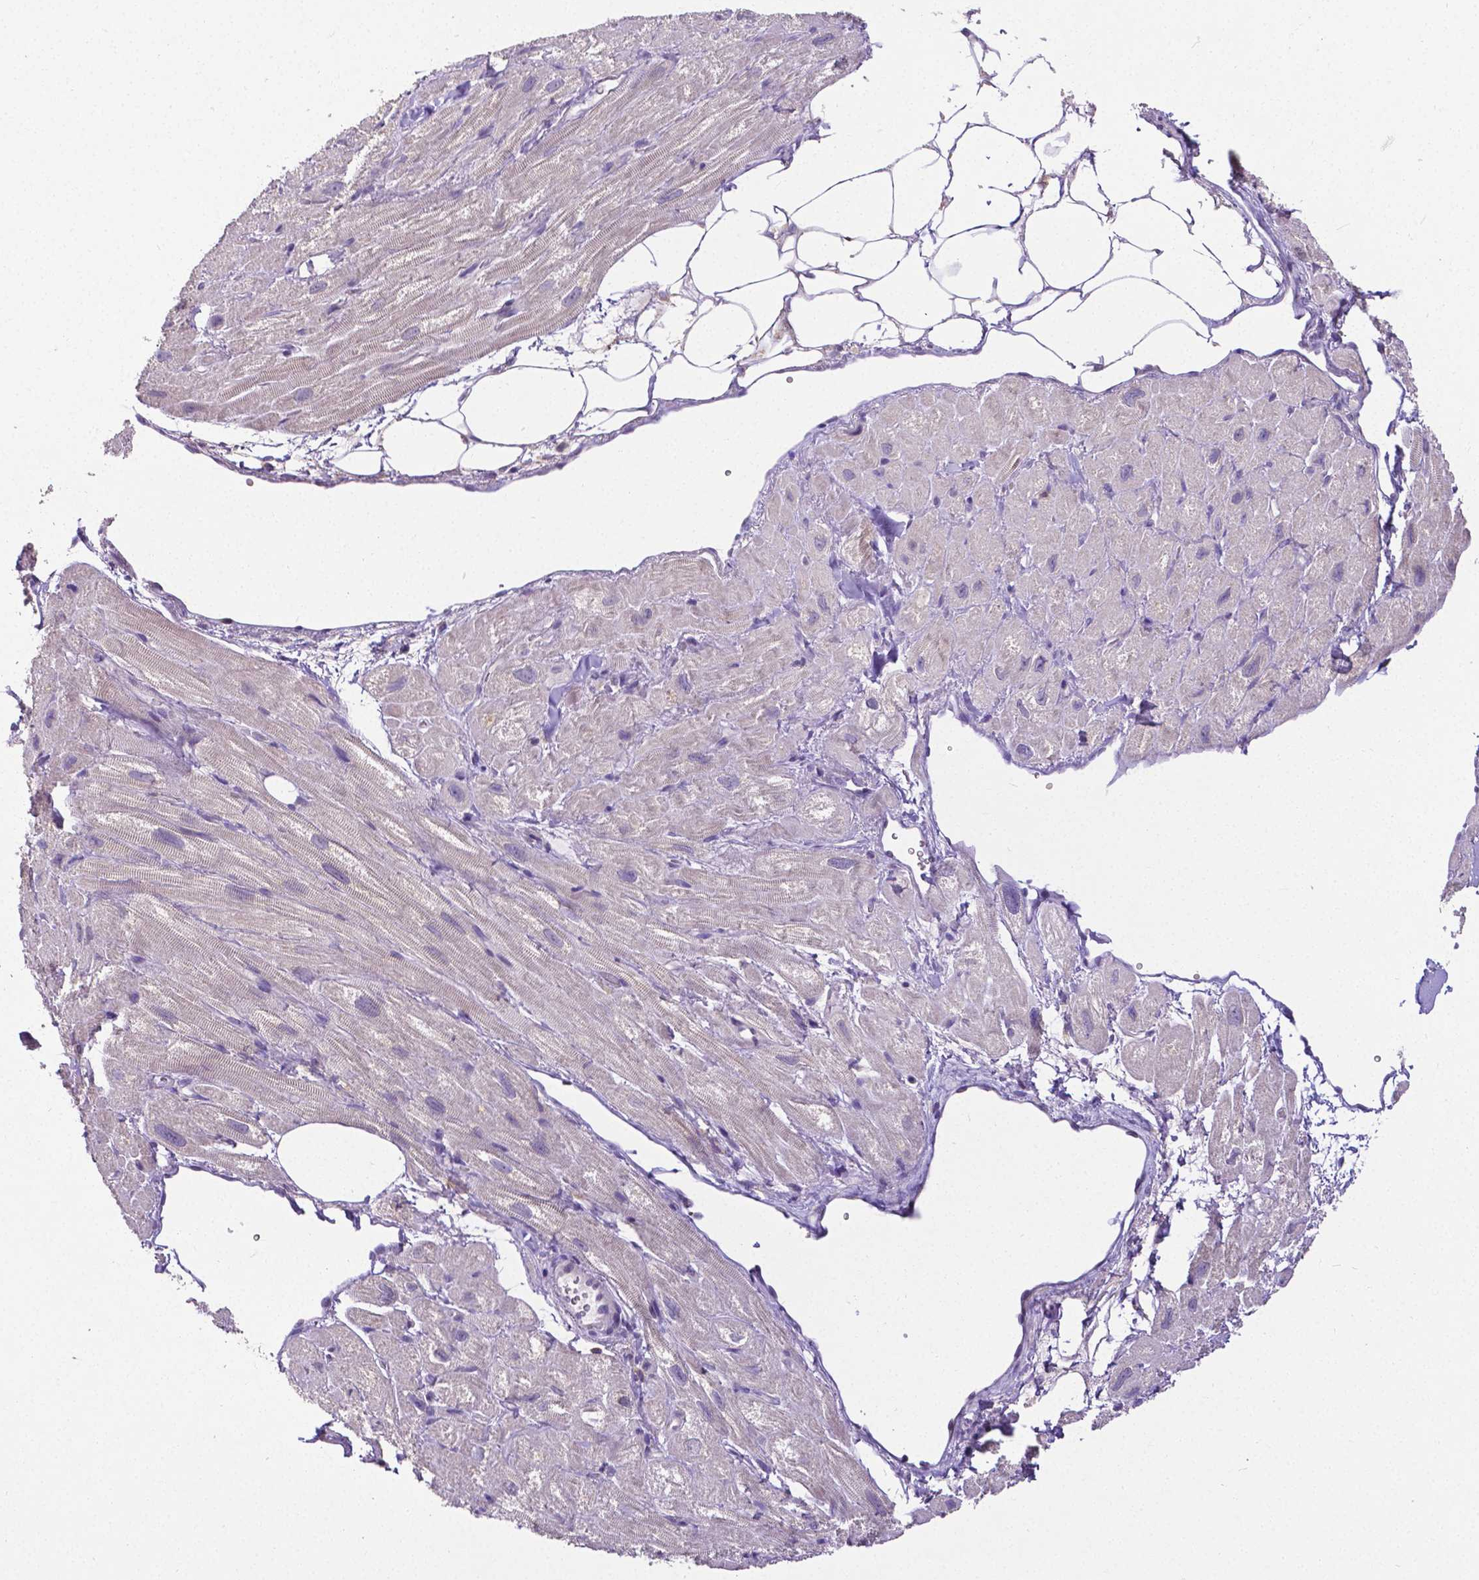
{"staining": {"intensity": "negative", "quantity": "none", "location": "none"}, "tissue": "heart muscle", "cell_type": "Cardiomyocytes", "image_type": "normal", "snomed": [{"axis": "morphology", "description": "Normal tissue, NOS"}, {"axis": "topography", "description": "Heart"}], "caption": "Immunohistochemical staining of normal heart muscle displays no significant staining in cardiomyocytes.", "gene": "CD4", "patient": {"sex": "female", "age": 62}}